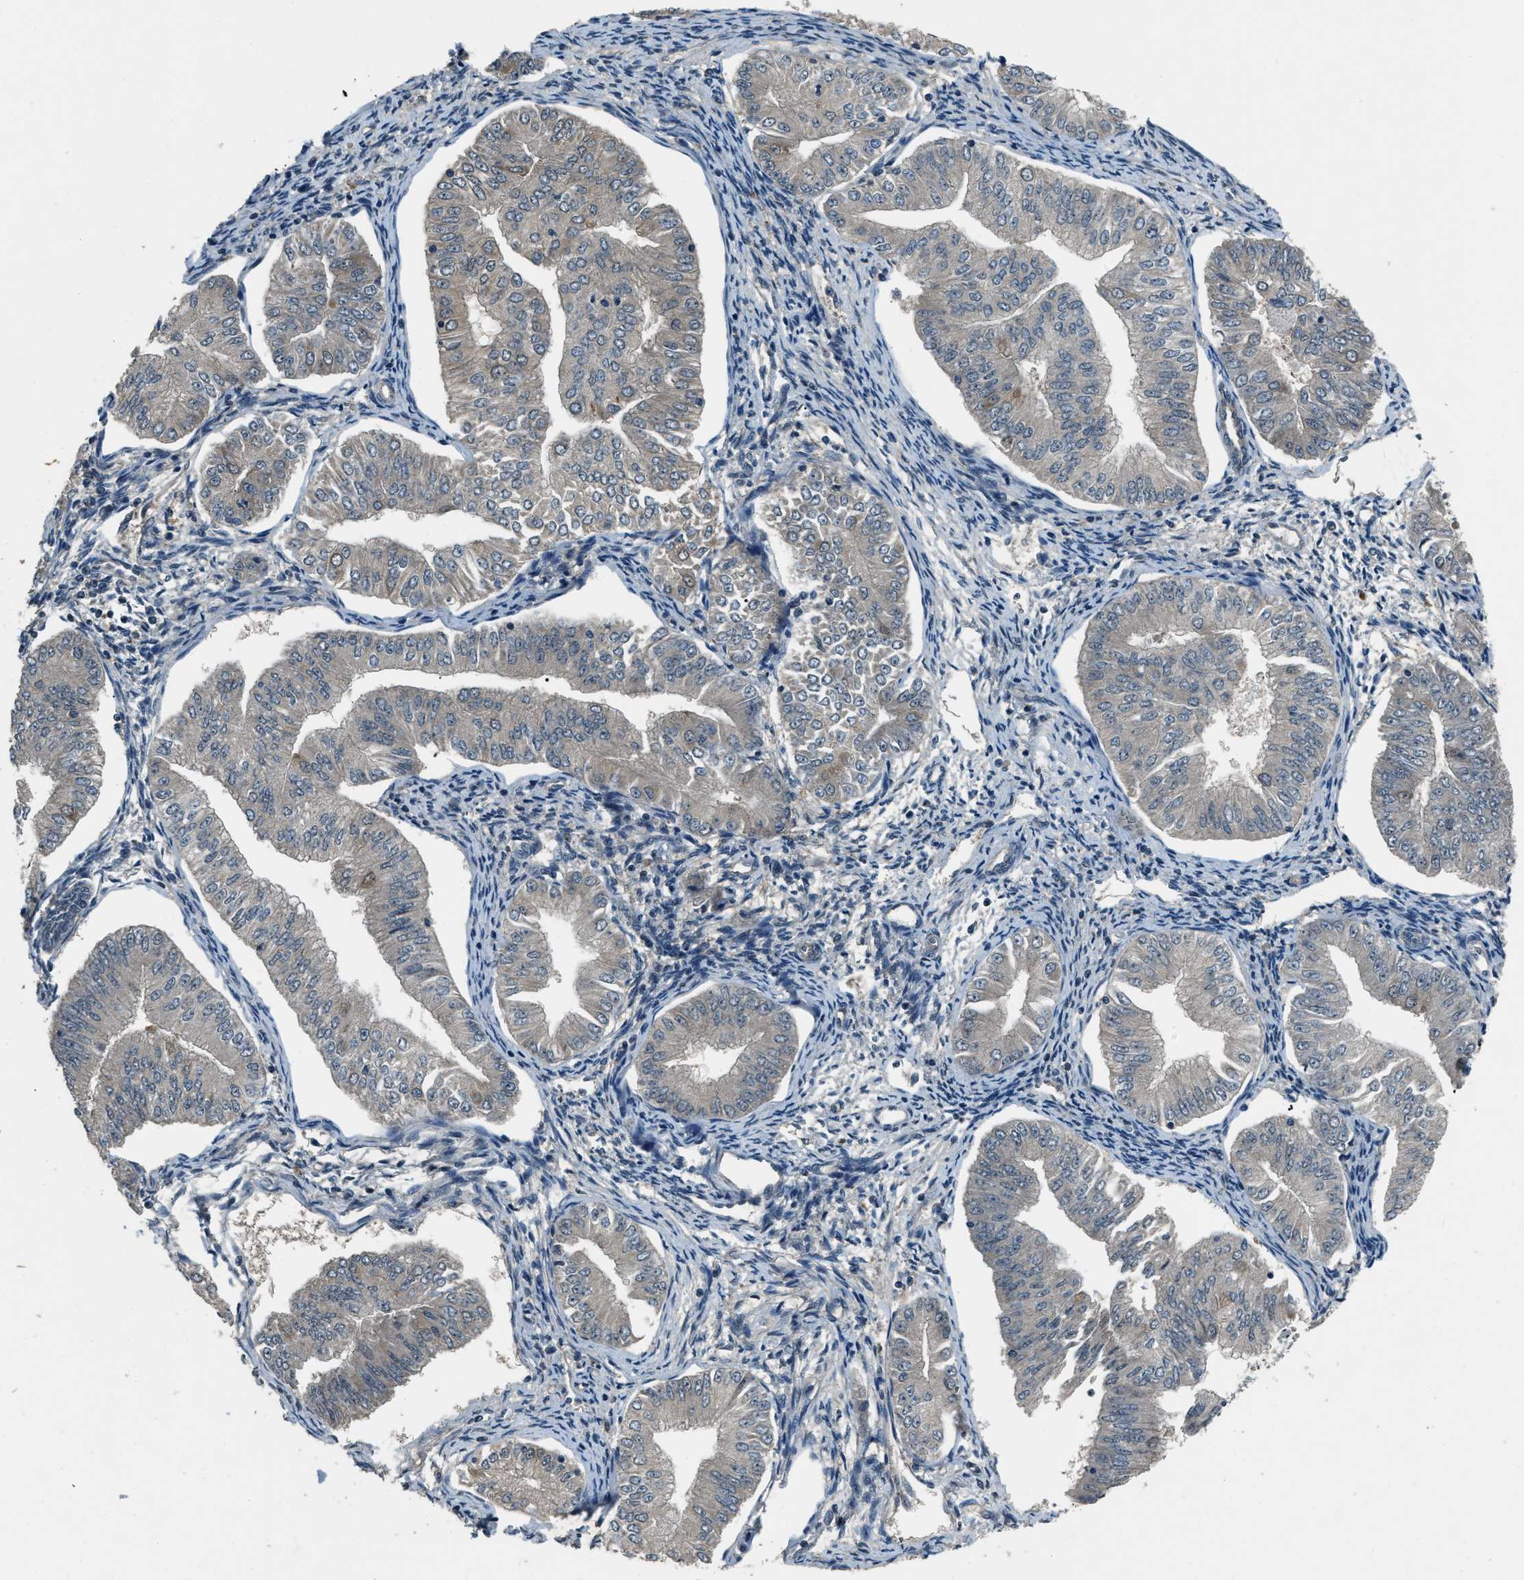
{"staining": {"intensity": "negative", "quantity": "none", "location": "none"}, "tissue": "endometrial cancer", "cell_type": "Tumor cells", "image_type": "cancer", "snomed": [{"axis": "morphology", "description": "Normal tissue, NOS"}, {"axis": "morphology", "description": "Adenocarcinoma, NOS"}, {"axis": "topography", "description": "Endometrium"}], "caption": "This is a photomicrograph of immunohistochemistry (IHC) staining of endometrial cancer (adenocarcinoma), which shows no staining in tumor cells. (DAB (3,3'-diaminobenzidine) immunohistochemistry (IHC), high magnification).", "gene": "NUDCD3", "patient": {"sex": "female", "age": 53}}